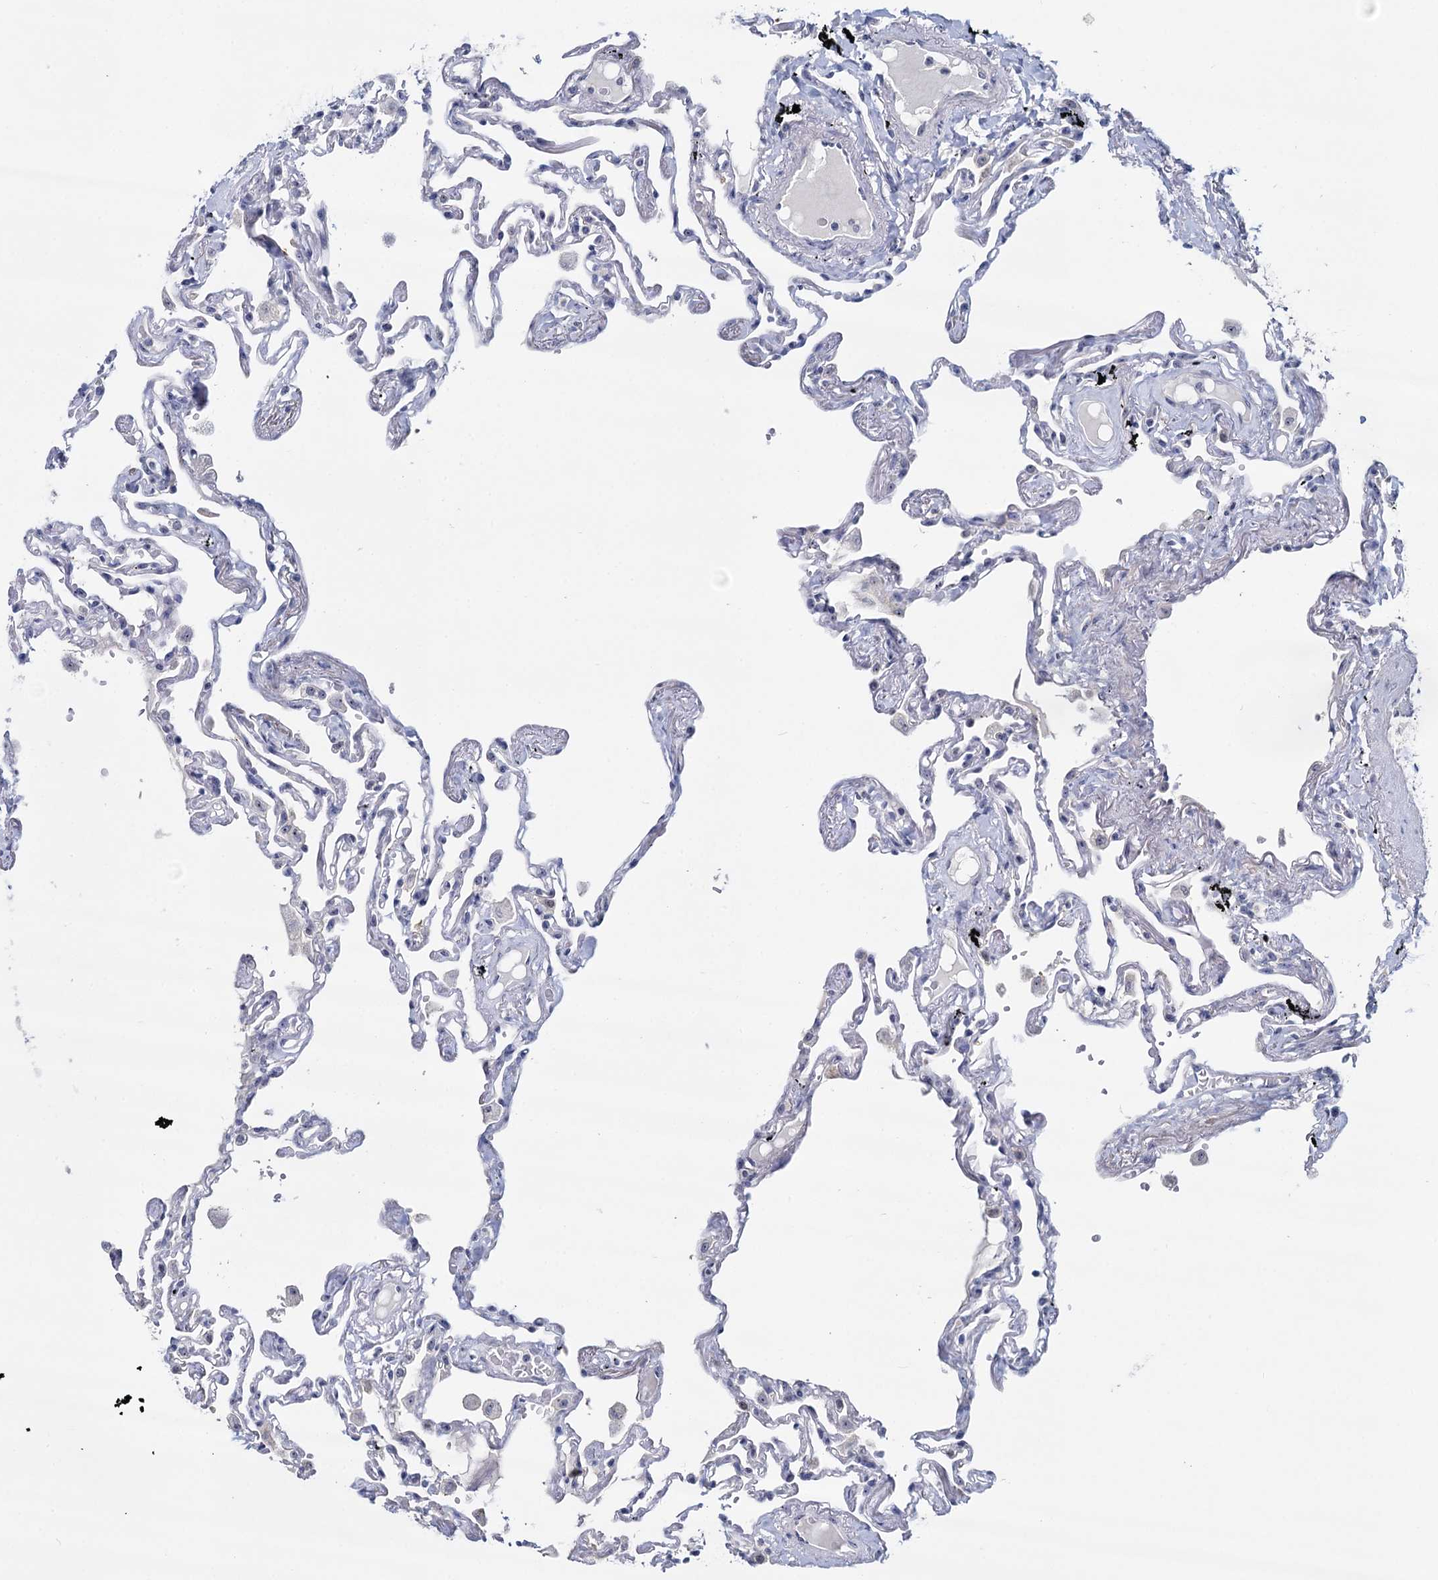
{"staining": {"intensity": "negative", "quantity": "none", "location": "none"}, "tissue": "lung", "cell_type": "Alveolar cells", "image_type": "normal", "snomed": [{"axis": "morphology", "description": "Normal tissue, NOS"}, {"axis": "topography", "description": "Lung"}], "caption": "DAB (3,3'-diaminobenzidine) immunohistochemical staining of normal human lung shows no significant expression in alveolar cells.", "gene": "SFN", "patient": {"sex": "female", "age": 67}}